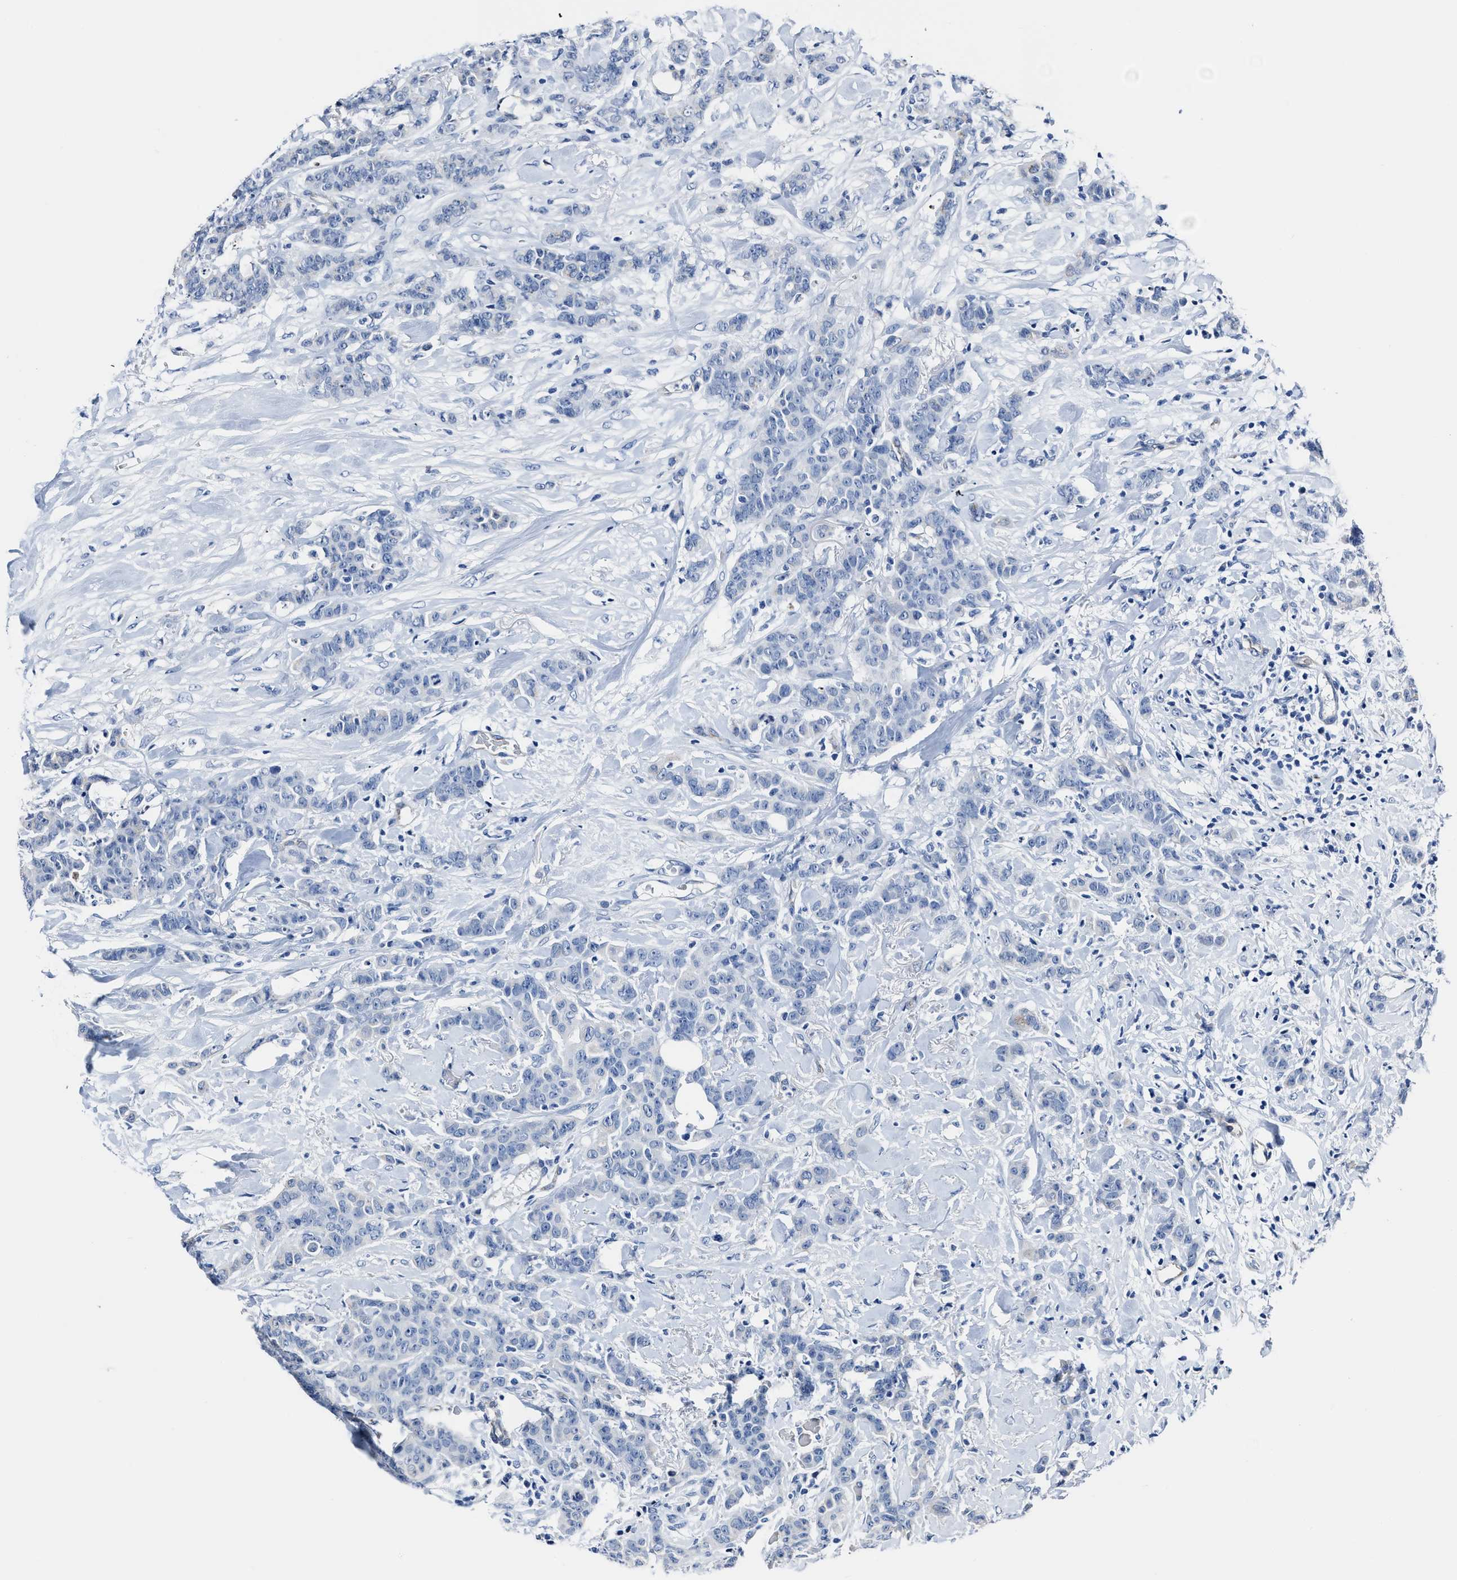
{"staining": {"intensity": "negative", "quantity": "none", "location": "none"}, "tissue": "breast cancer", "cell_type": "Tumor cells", "image_type": "cancer", "snomed": [{"axis": "morphology", "description": "Normal tissue, NOS"}, {"axis": "morphology", "description": "Duct carcinoma"}, {"axis": "topography", "description": "Breast"}], "caption": "Immunohistochemistry of breast infiltrating ductal carcinoma reveals no expression in tumor cells.", "gene": "KCNMB3", "patient": {"sex": "female", "age": 40}}